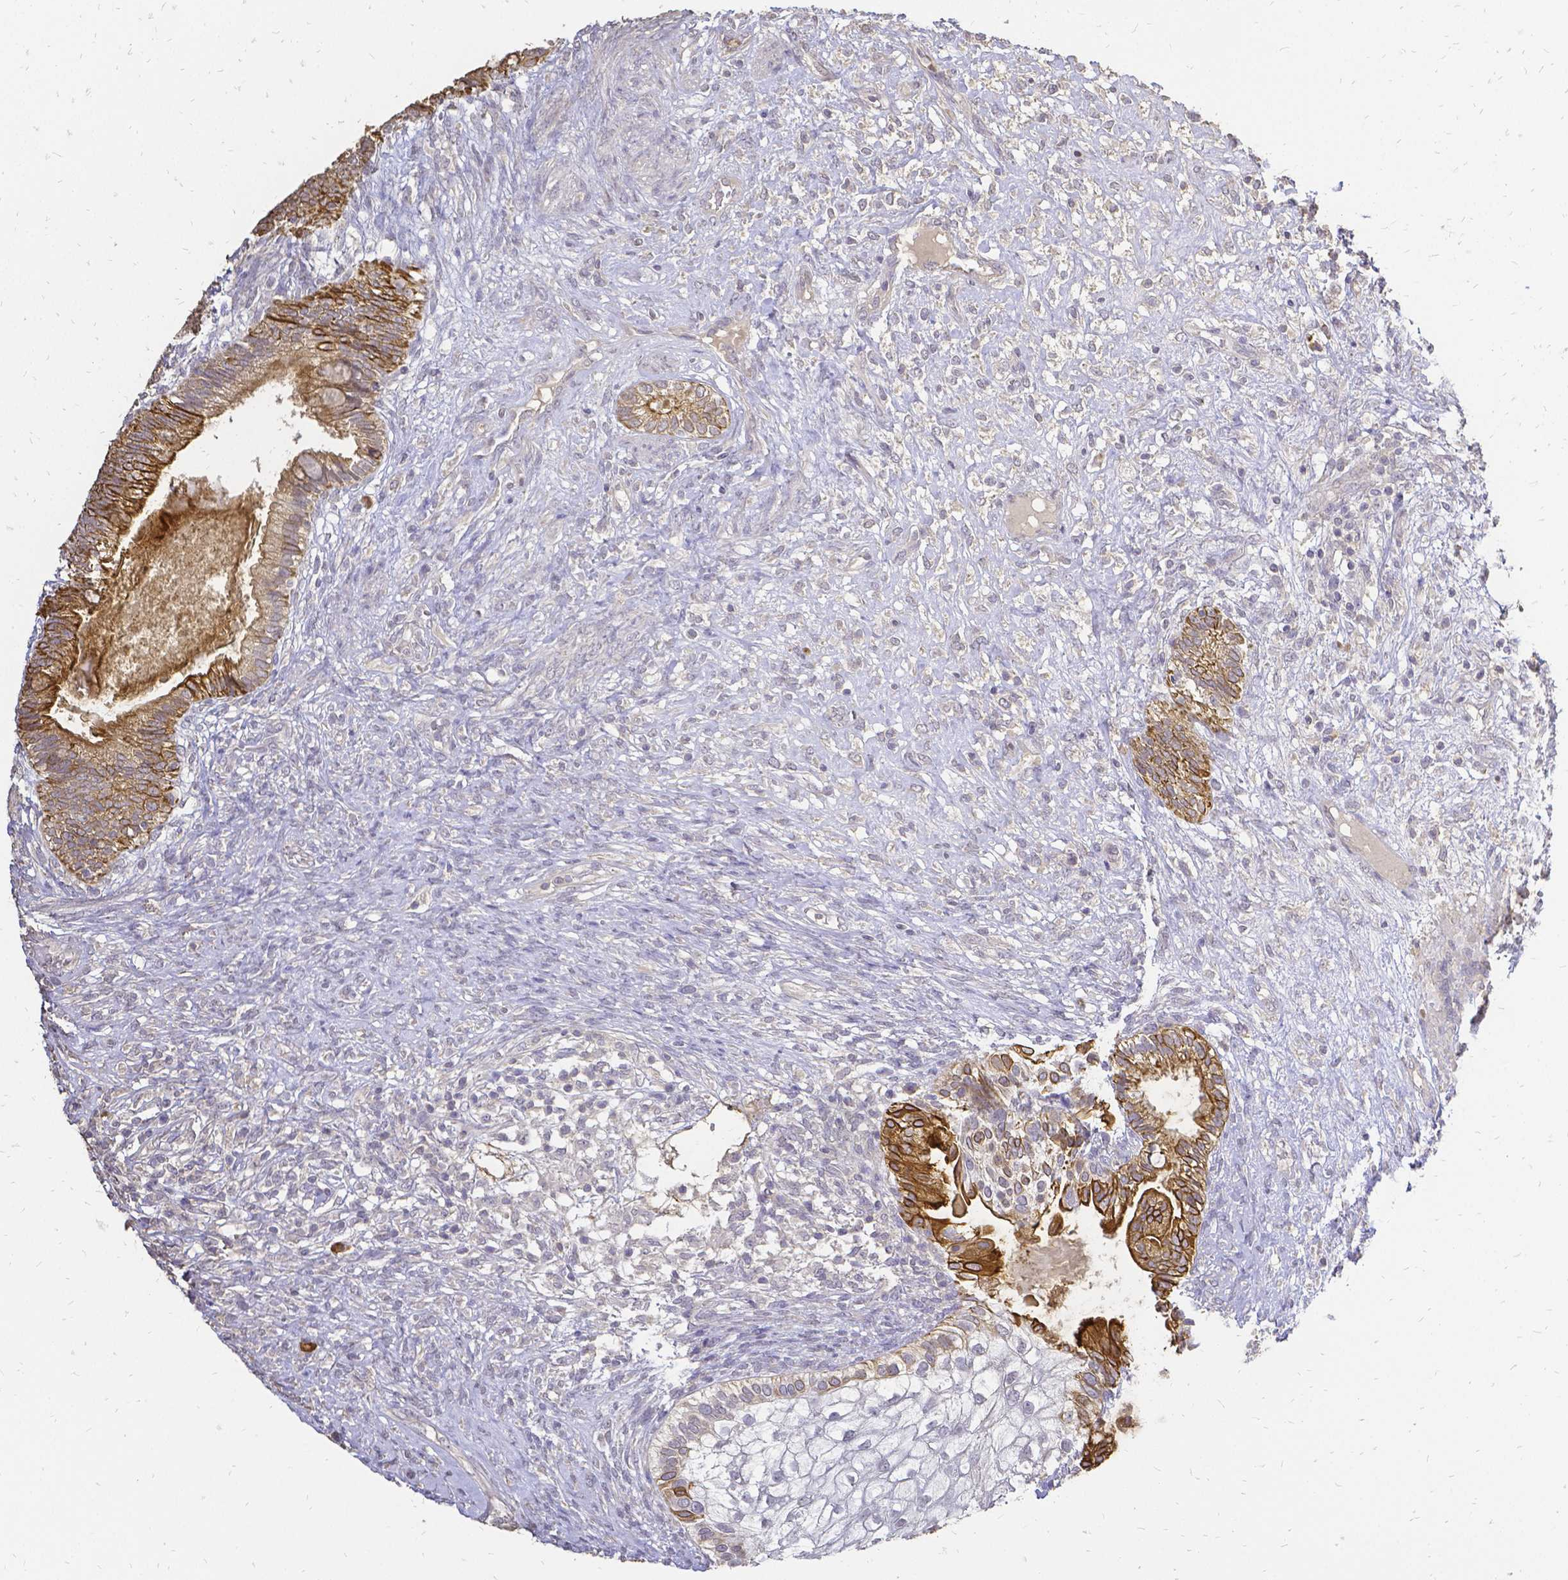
{"staining": {"intensity": "strong", "quantity": "25%-75%", "location": "cytoplasmic/membranous"}, "tissue": "testis cancer", "cell_type": "Tumor cells", "image_type": "cancer", "snomed": [{"axis": "morphology", "description": "Seminoma, NOS"}, {"axis": "morphology", "description": "Carcinoma, Embryonal, NOS"}, {"axis": "topography", "description": "Testis"}], "caption": "A photomicrograph showing strong cytoplasmic/membranous expression in approximately 25%-75% of tumor cells in testis cancer, as visualized by brown immunohistochemical staining.", "gene": "CIB1", "patient": {"sex": "male", "age": 41}}